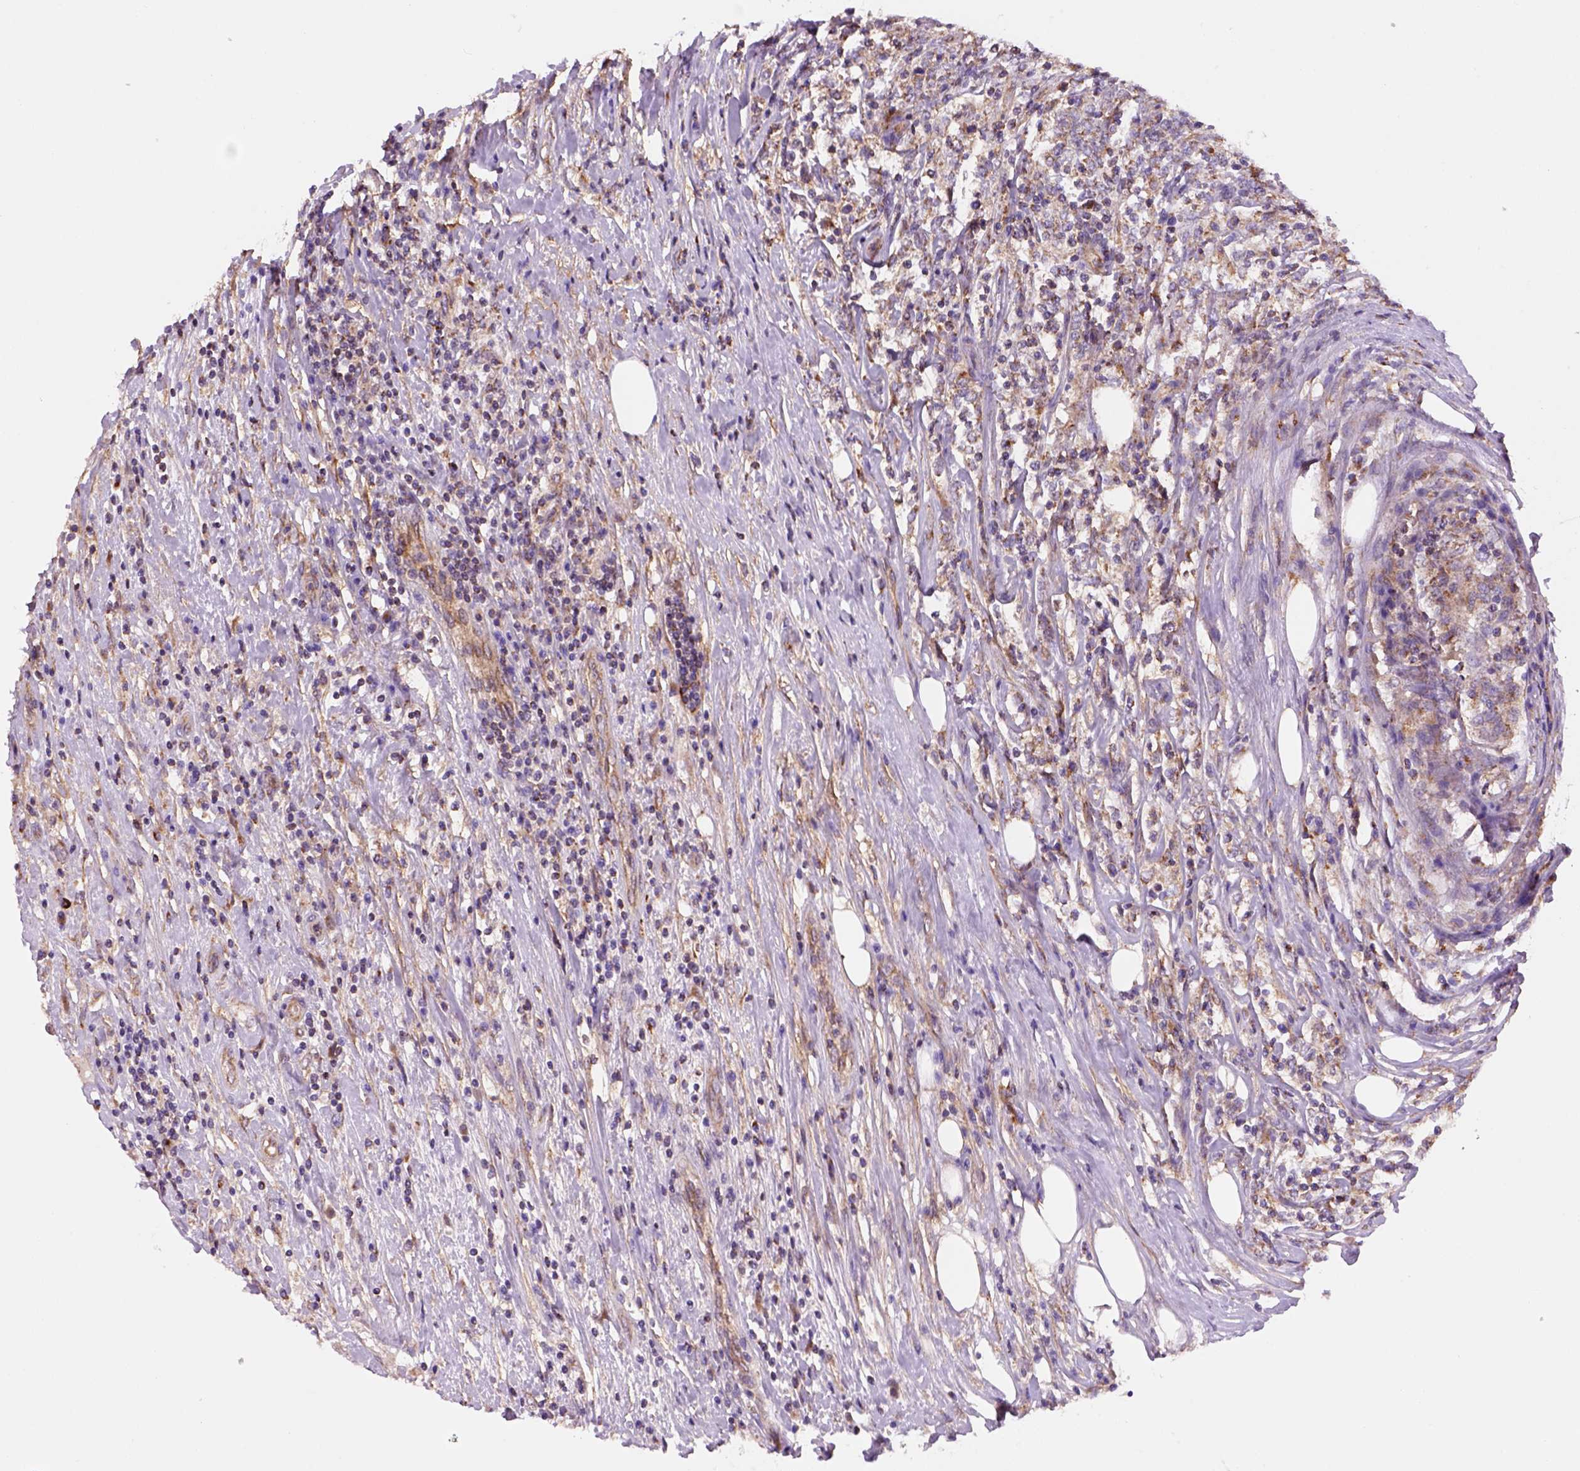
{"staining": {"intensity": "moderate", "quantity": "<25%", "location": "cytoplasmic/membranous"}, "tissue": "lymphoma", "cell_type": "Tumor cells", "image_type": "cancer", "snomed": [{"axis": "morphology", "description": "Malignant lymphoma, non-Hodgkin's type, High grade"}, {"axis": "topography", "description": "Lymph node"}], "caption": "Immunohistochemical staining of human high-grade malignant lymphoma, non-Hodgkin's type shows low levels of moderate cytoplasmic/membranous protein staining in about <25% of tumor cells. (brown staining indicates protein expression, while blue staining denotes nuclei).", "gene": "WARS2", "patient": {"sex": "female", "age": 84}}